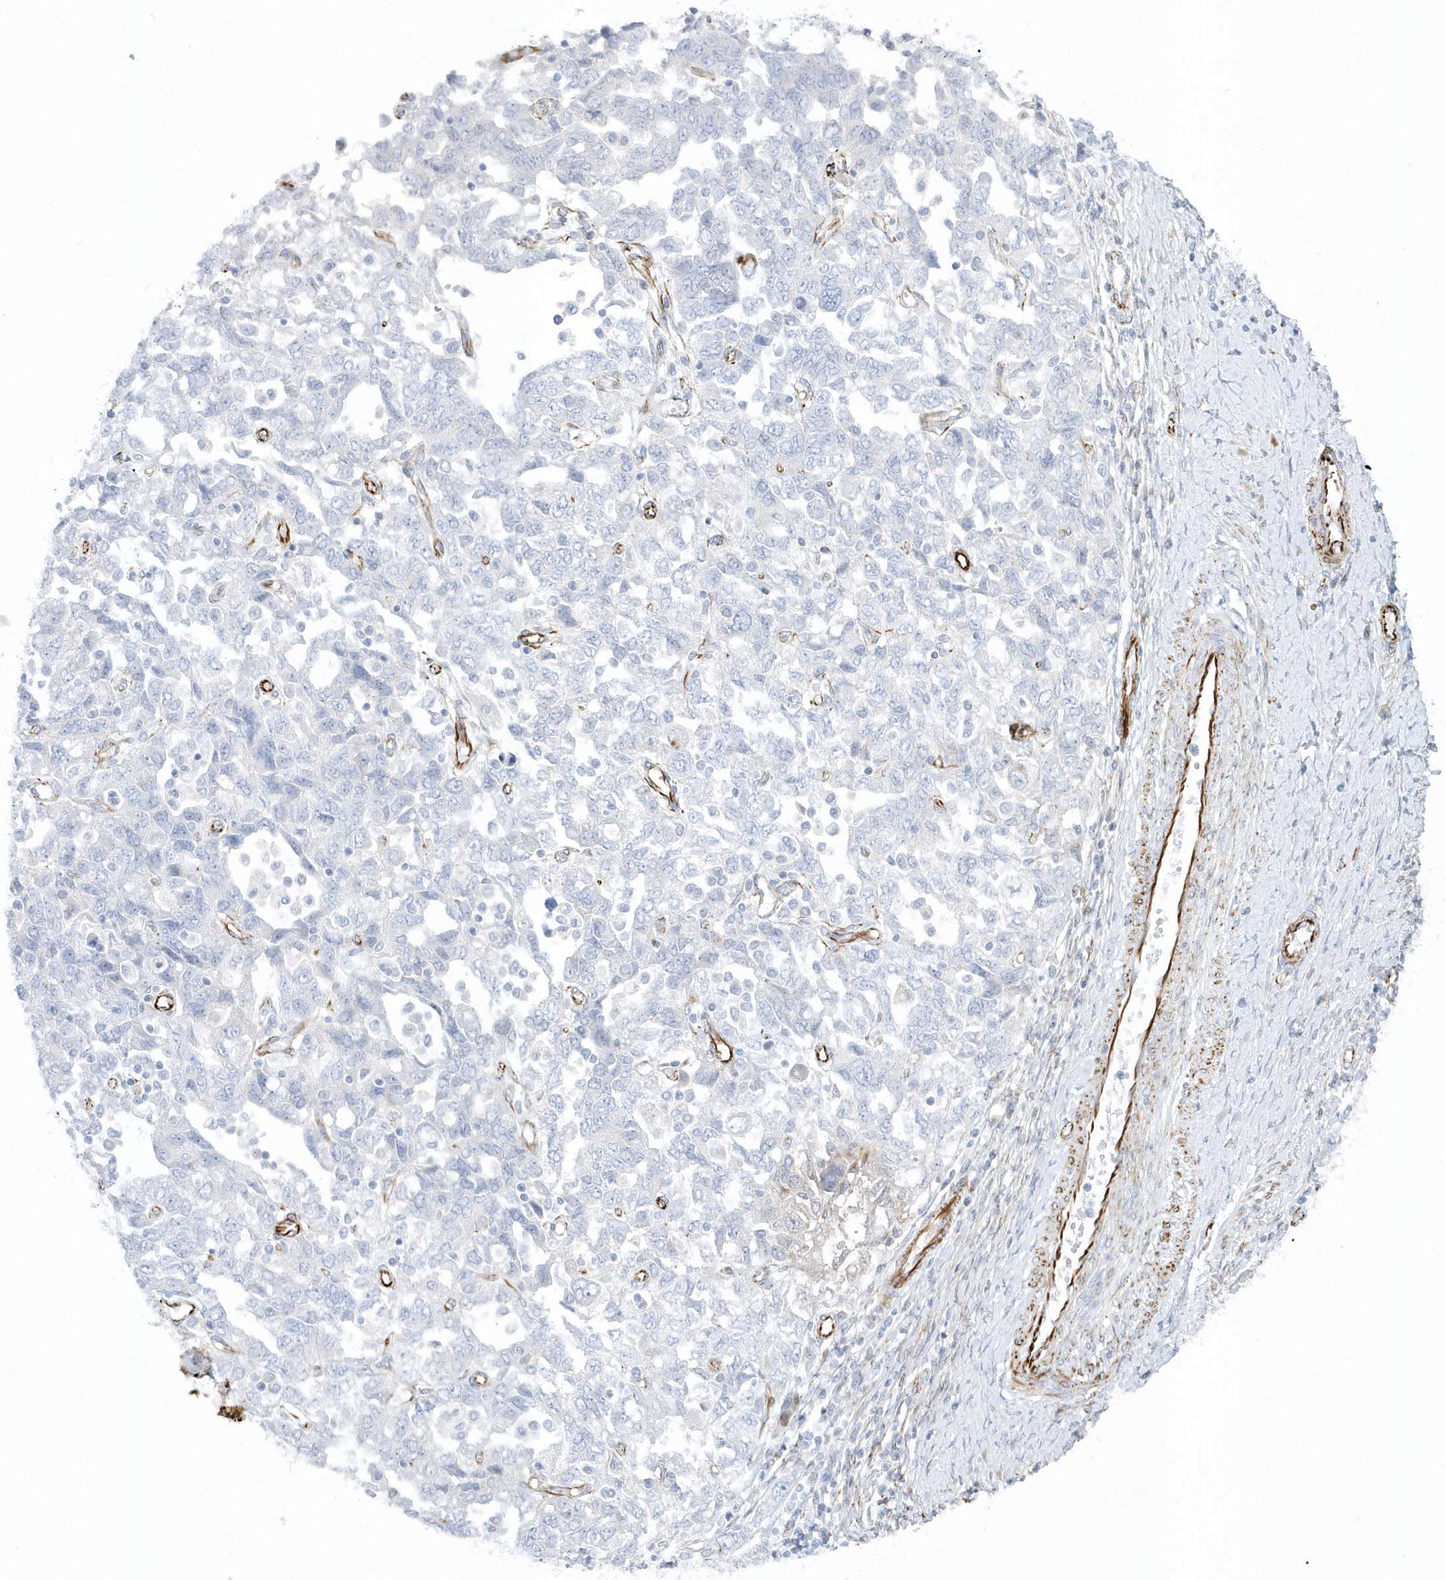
{"staining": {"intensity": "negative", "quantity": "none", "location": "none"}, "tissue": "ovarian cancer", "cell_type": "Tumor cells", "image_type": "cancer", "snomed": [{"axis": "morphology", "description": "Carcinoma, NOS"}, {"axis": "morphology", "description": "Cystadenocarcinoma, serous, NOS"}, {"axis": "topography", "description": "Ovary"}], "caption": "This is an immunohistochemistry (IHC) image of ovarian serous cystadenocarcinoma. There is no staining in tumor cells.", "gene": "PPIL6", "patient": {"sex": "female", "age": 69}}